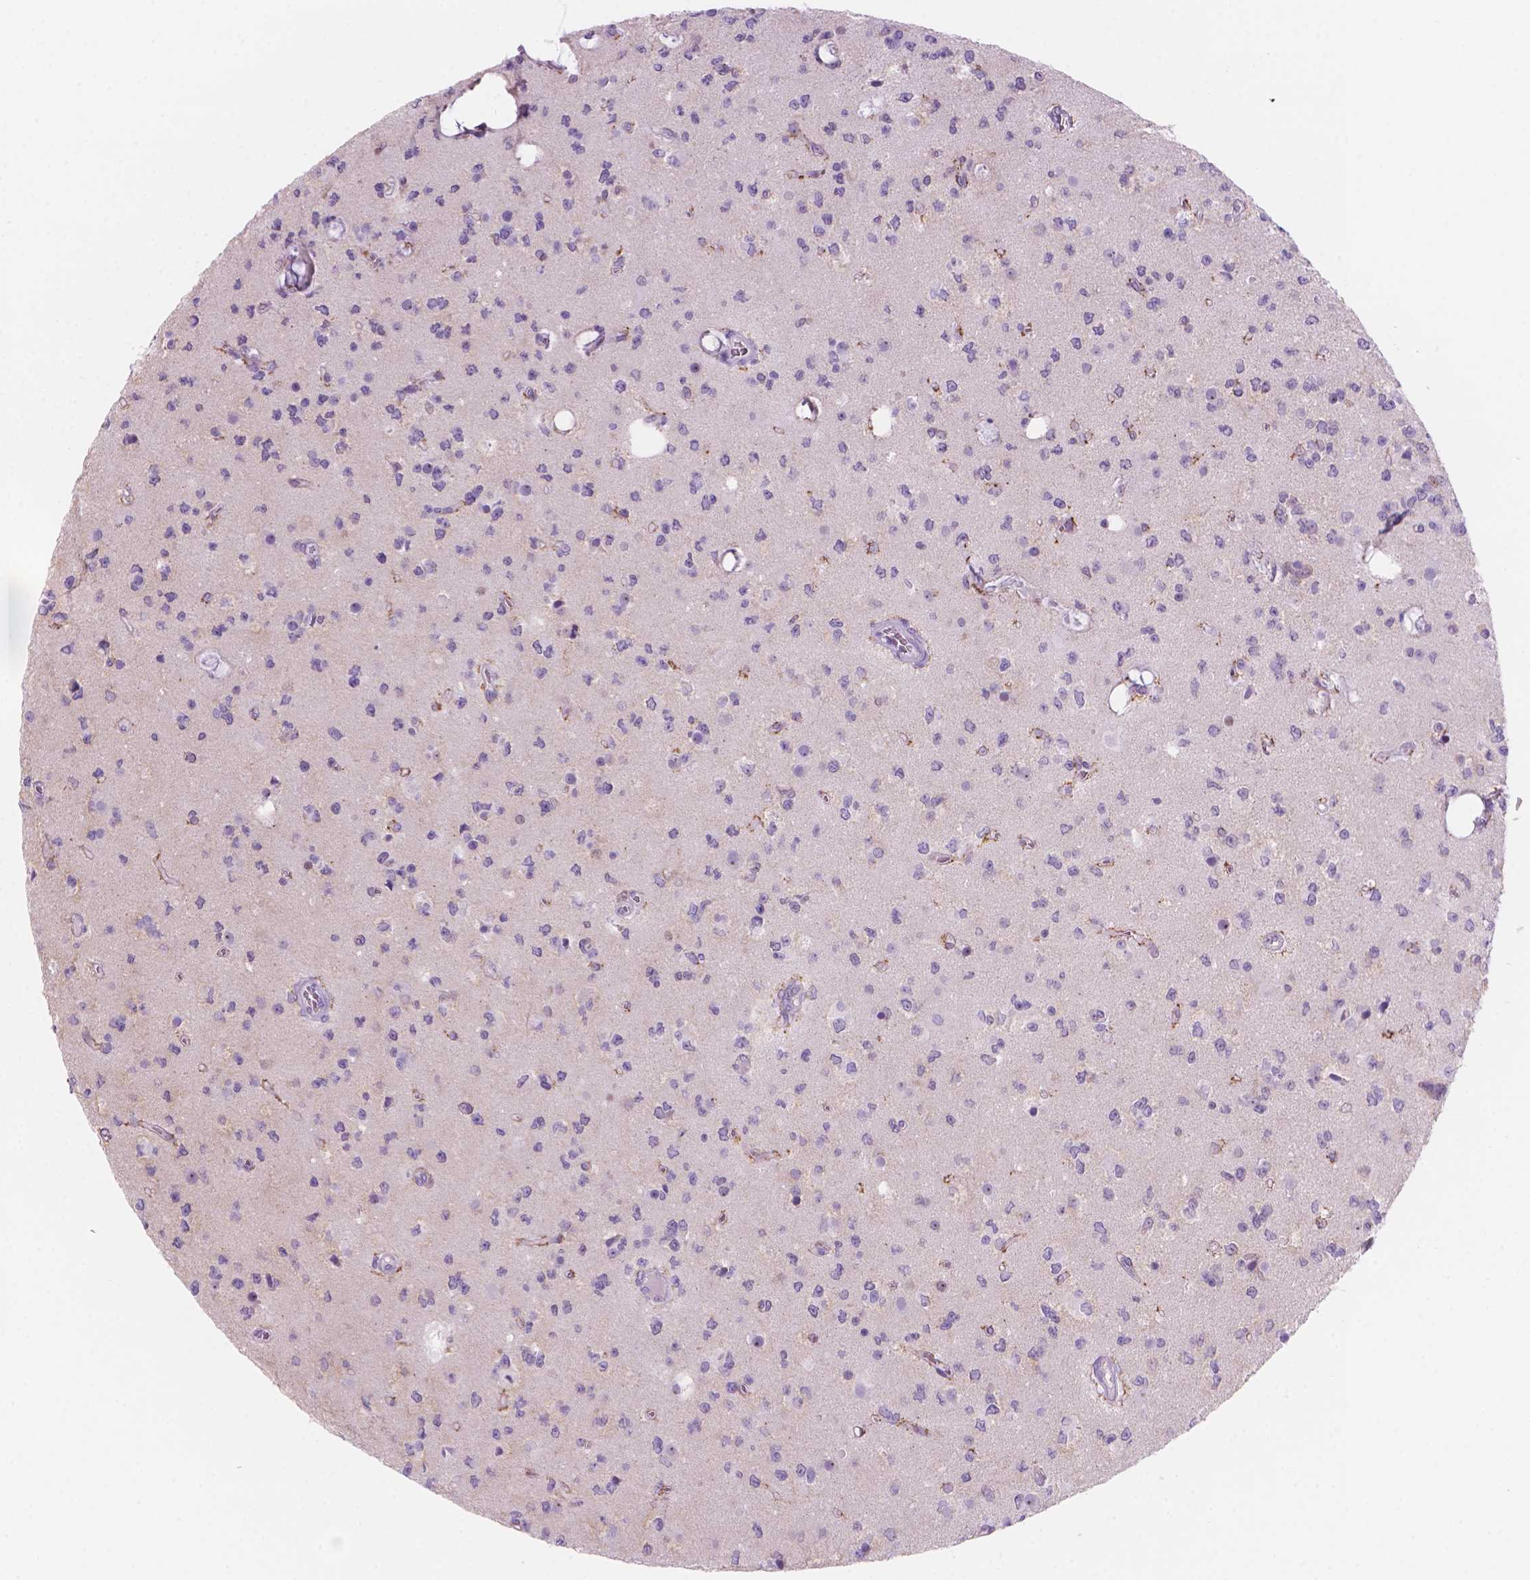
{"staining": {"intensity": "negative", "quantity": "none", "location": "none"}, "tissue": "glioma", "cell_type": "Tumor cells", "image_type": "cancer", "snomed": [{"axis": "morphology", "description": "Glioma, malignant, Low grade"}, {"axis": "topography", "description": "Brain"}], "caption": "This histopathology image is of glioma stained with IHC to label a protein in brown with the nuclei are counter-stained blue. There is no staining in tumor cells.", "gene": "ENSG00000187186", "patient": {"sex": "female", "age": 45}}